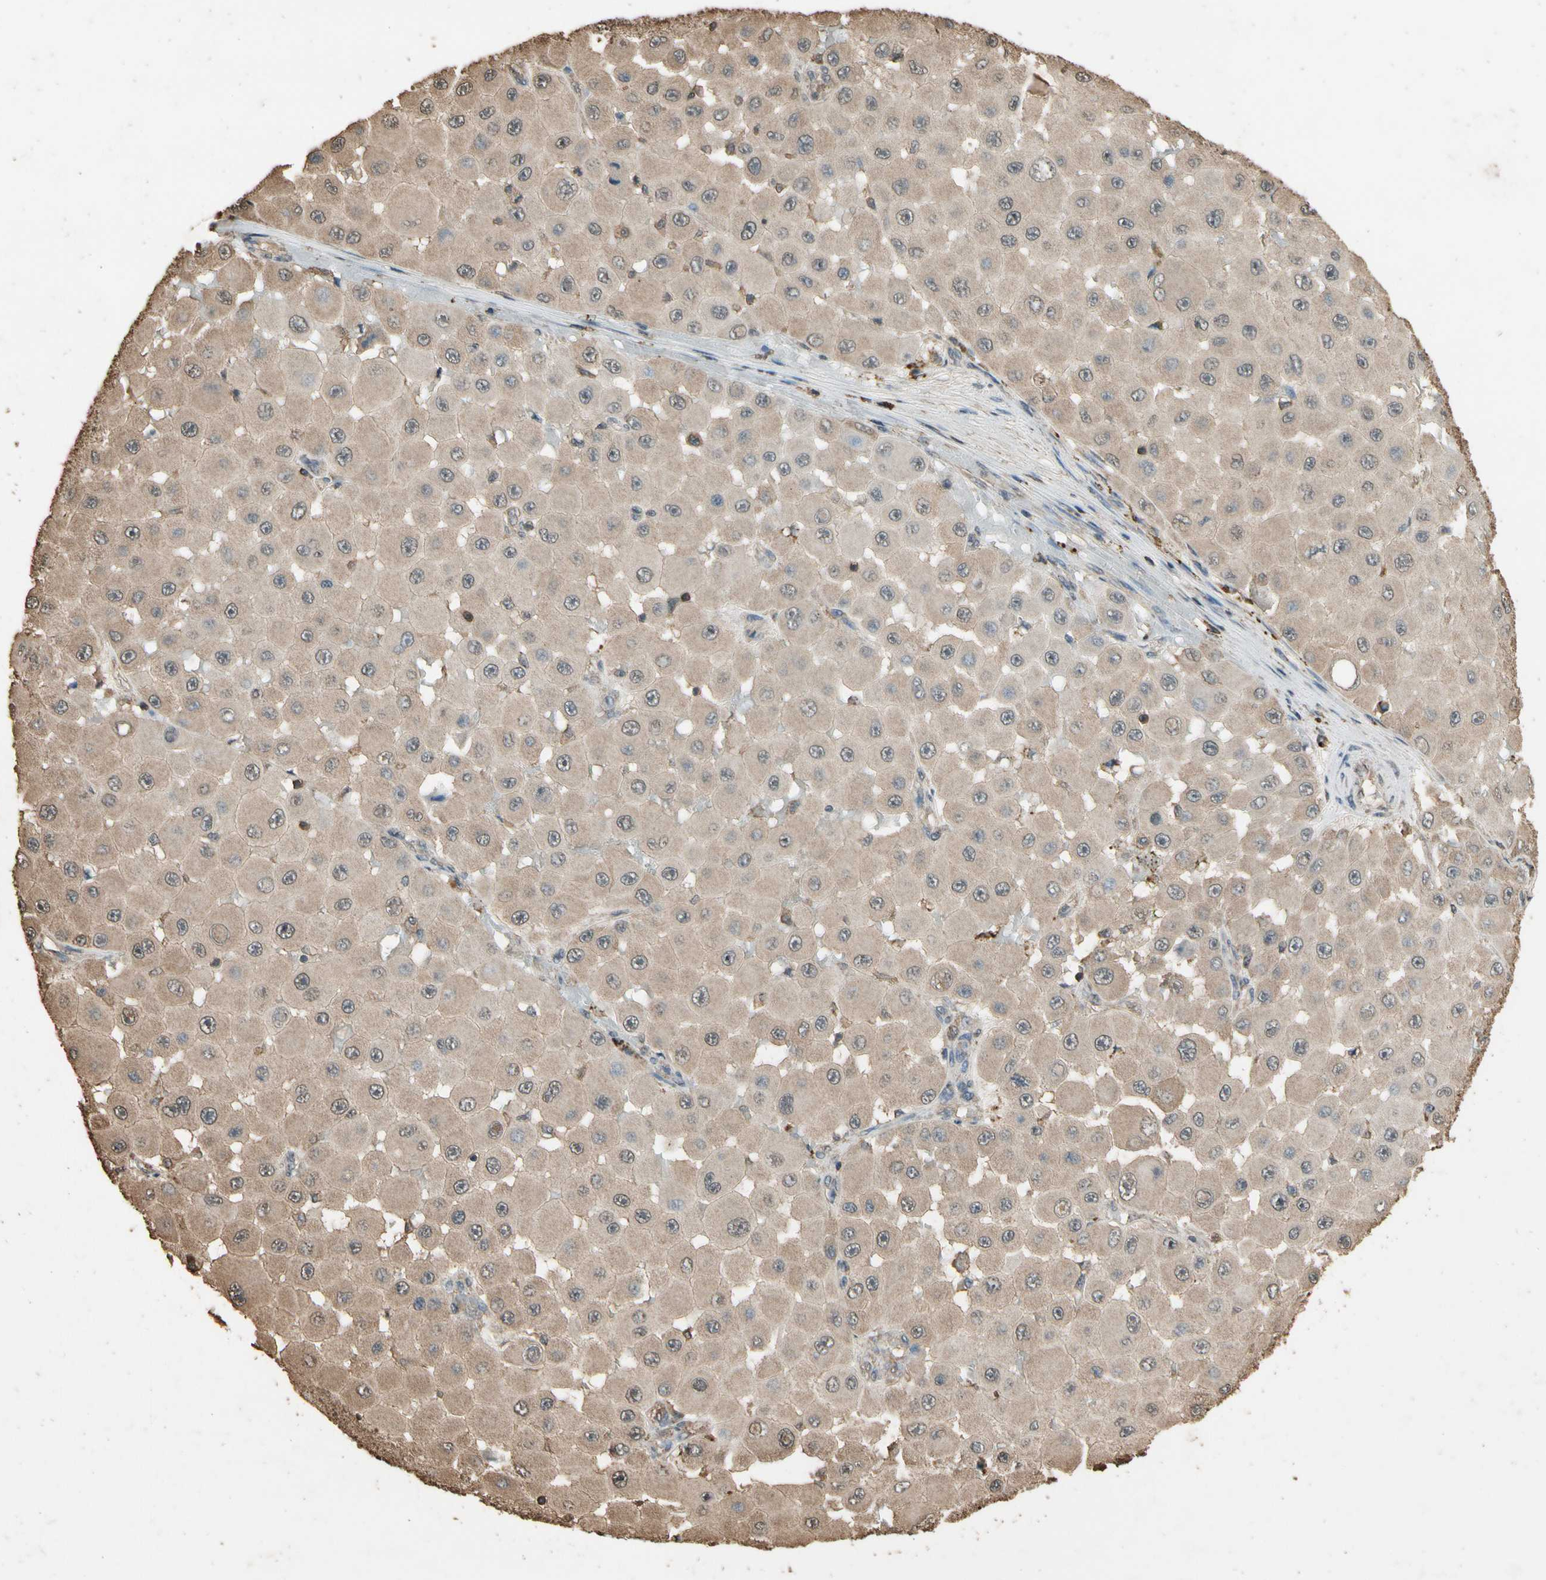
{"staining": {"intensity": "weak", "quantity": ">75%", "location": "cytoplasmic/membranous"}, "tissue": "melanoma", "cell_type": "Tumor cells", "image_type": "cancer", "snomed": [{"axis": "morphology", "description": "Malignant melanoma, NOS"}, {"axis": "topography", "description": "Skin"}], "caption": "Immunohistochemical staining of human malignant melanoma reveals low levels of weak cytoplasmic/membranous positivity in approximately >75% of tumor cells. The staining was performed using DAB to visualize the protein expression in brown, while the nuclei were stained in blue with hematoxylin (Magnification: 20x).", "gene": "TNFSF13B", "patient": {"sex": "female", "age": 81}}